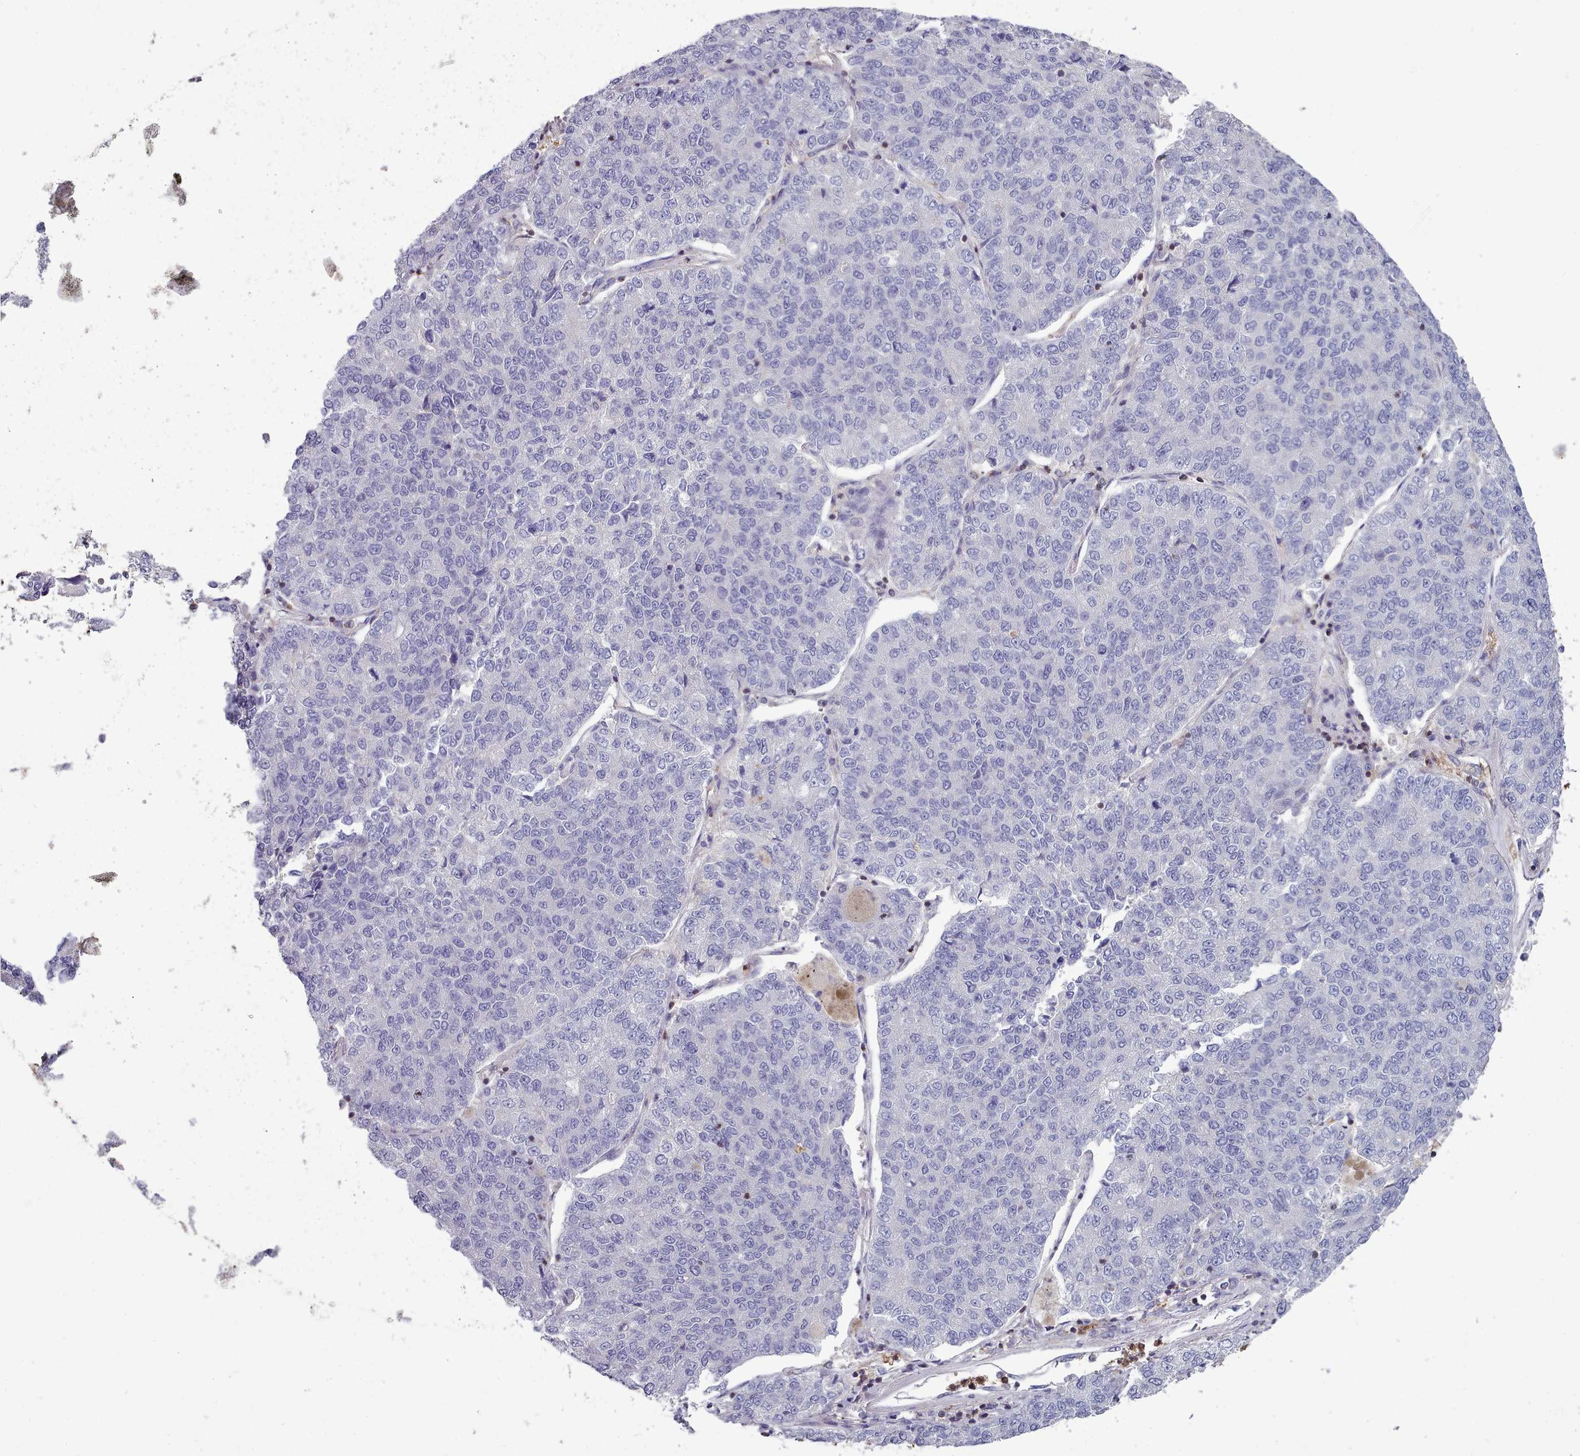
{"staining": {"intensity": "negative", "quantity": "none", "location": "none"}, "tissue": "lung cancer", "cell_type": "Tumor cells", "image_type": "cancer", "snomed": [{"axis": "morphology", "description": "Adenocarcinoma, NOS"}, {"axis": "topography", "description": "Lung"}], "caption": "A micrograph of human lung cancer is negative for staining in tumor cells.", "gene": "RAC2", "patient": {"sex": "male", "age": 49}}